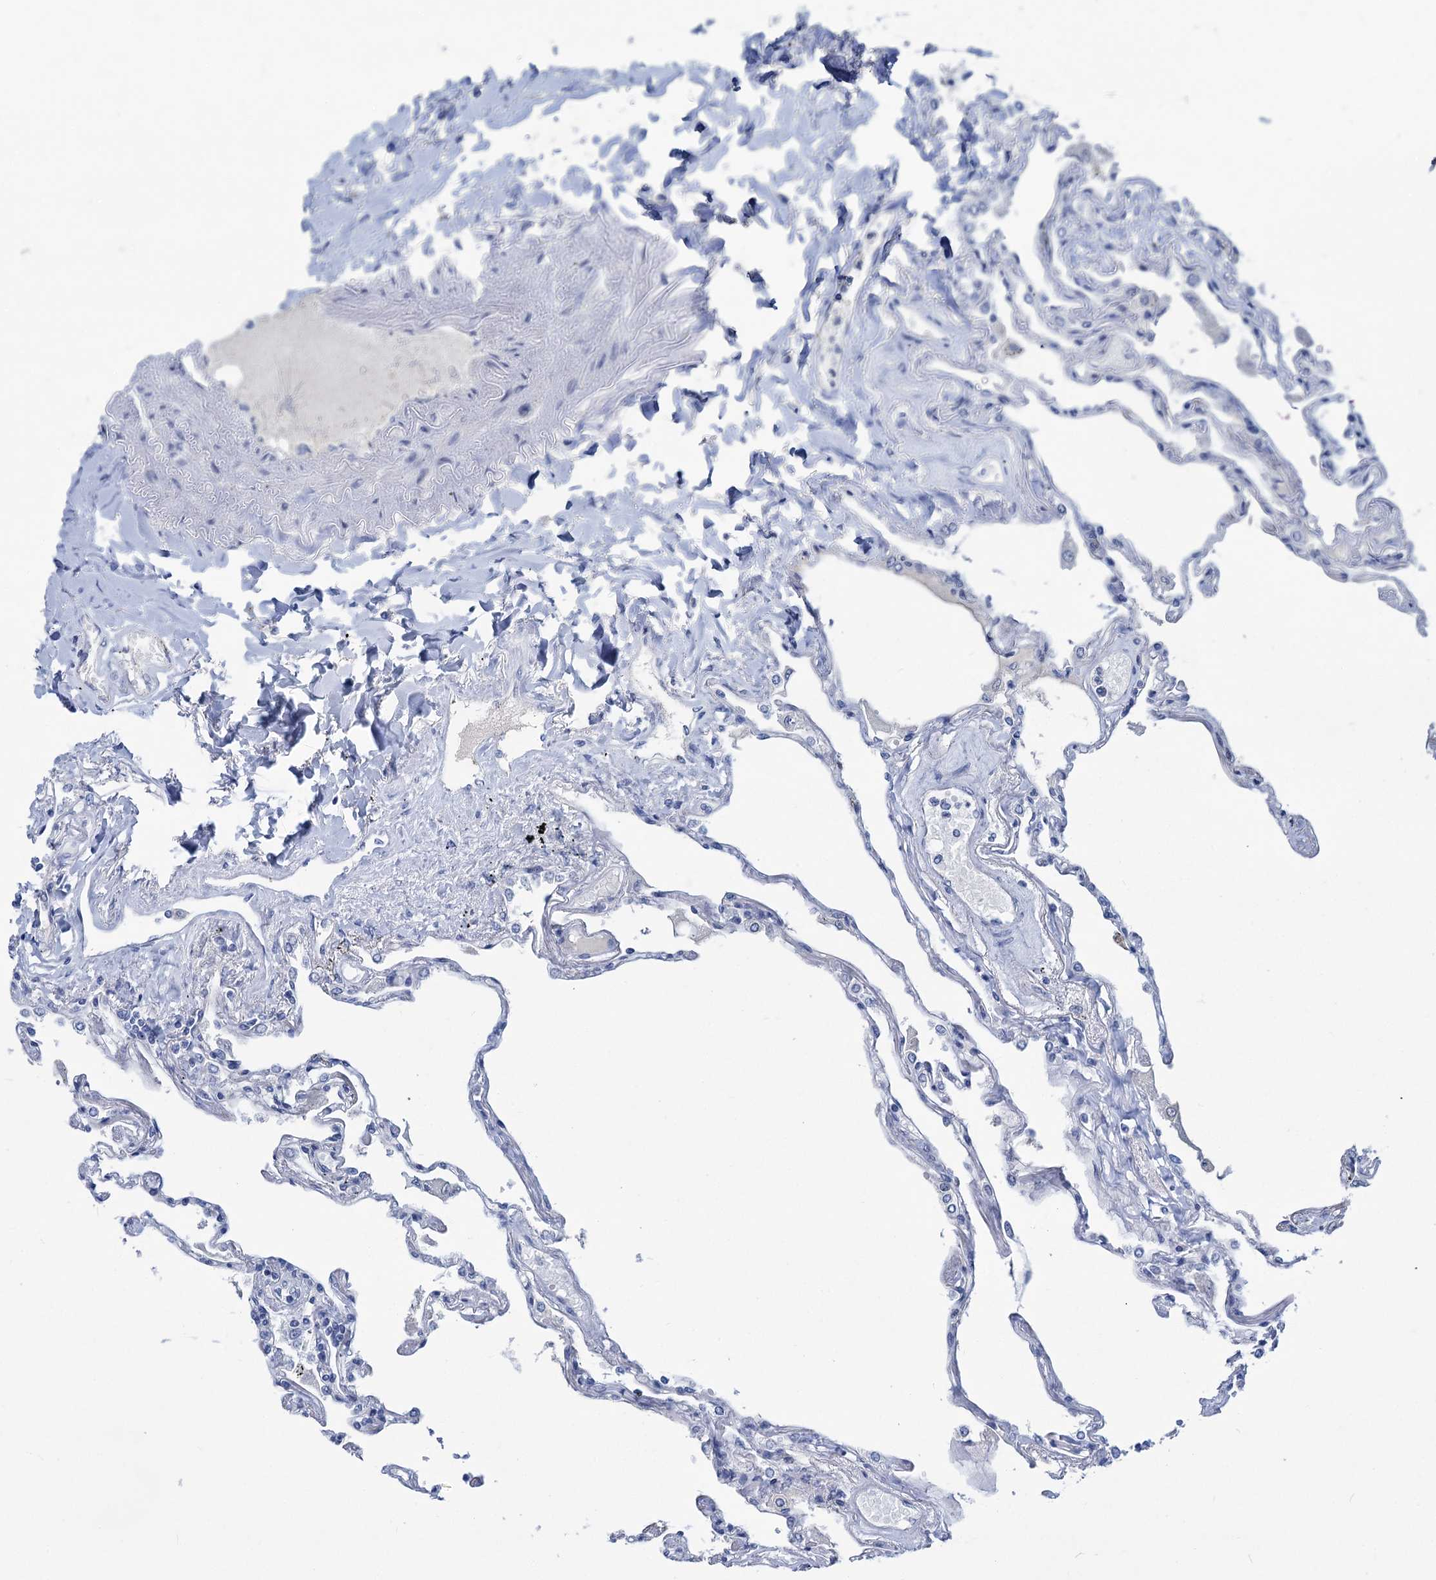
{"staining": {"intensity": "negative", "quantity": "none", "location": "none"}, "tissue": "lung", "cell_type": "Alveolar cells", "image_type": "normal", "snomed": [{"axis": "morphology", "description": "Normal tissue, NOS"}, {"axis": "topography", "description": "Lung"}], "caption": "IHC of unremarkable human lung exhibits no staining in alveolar cells. (DAB (3,3'-diaminobenzidine) immunohistochemistry (IHC), high magnification).", "gene": "CHDH", "patient": {"sex": "female", "age": 67}}